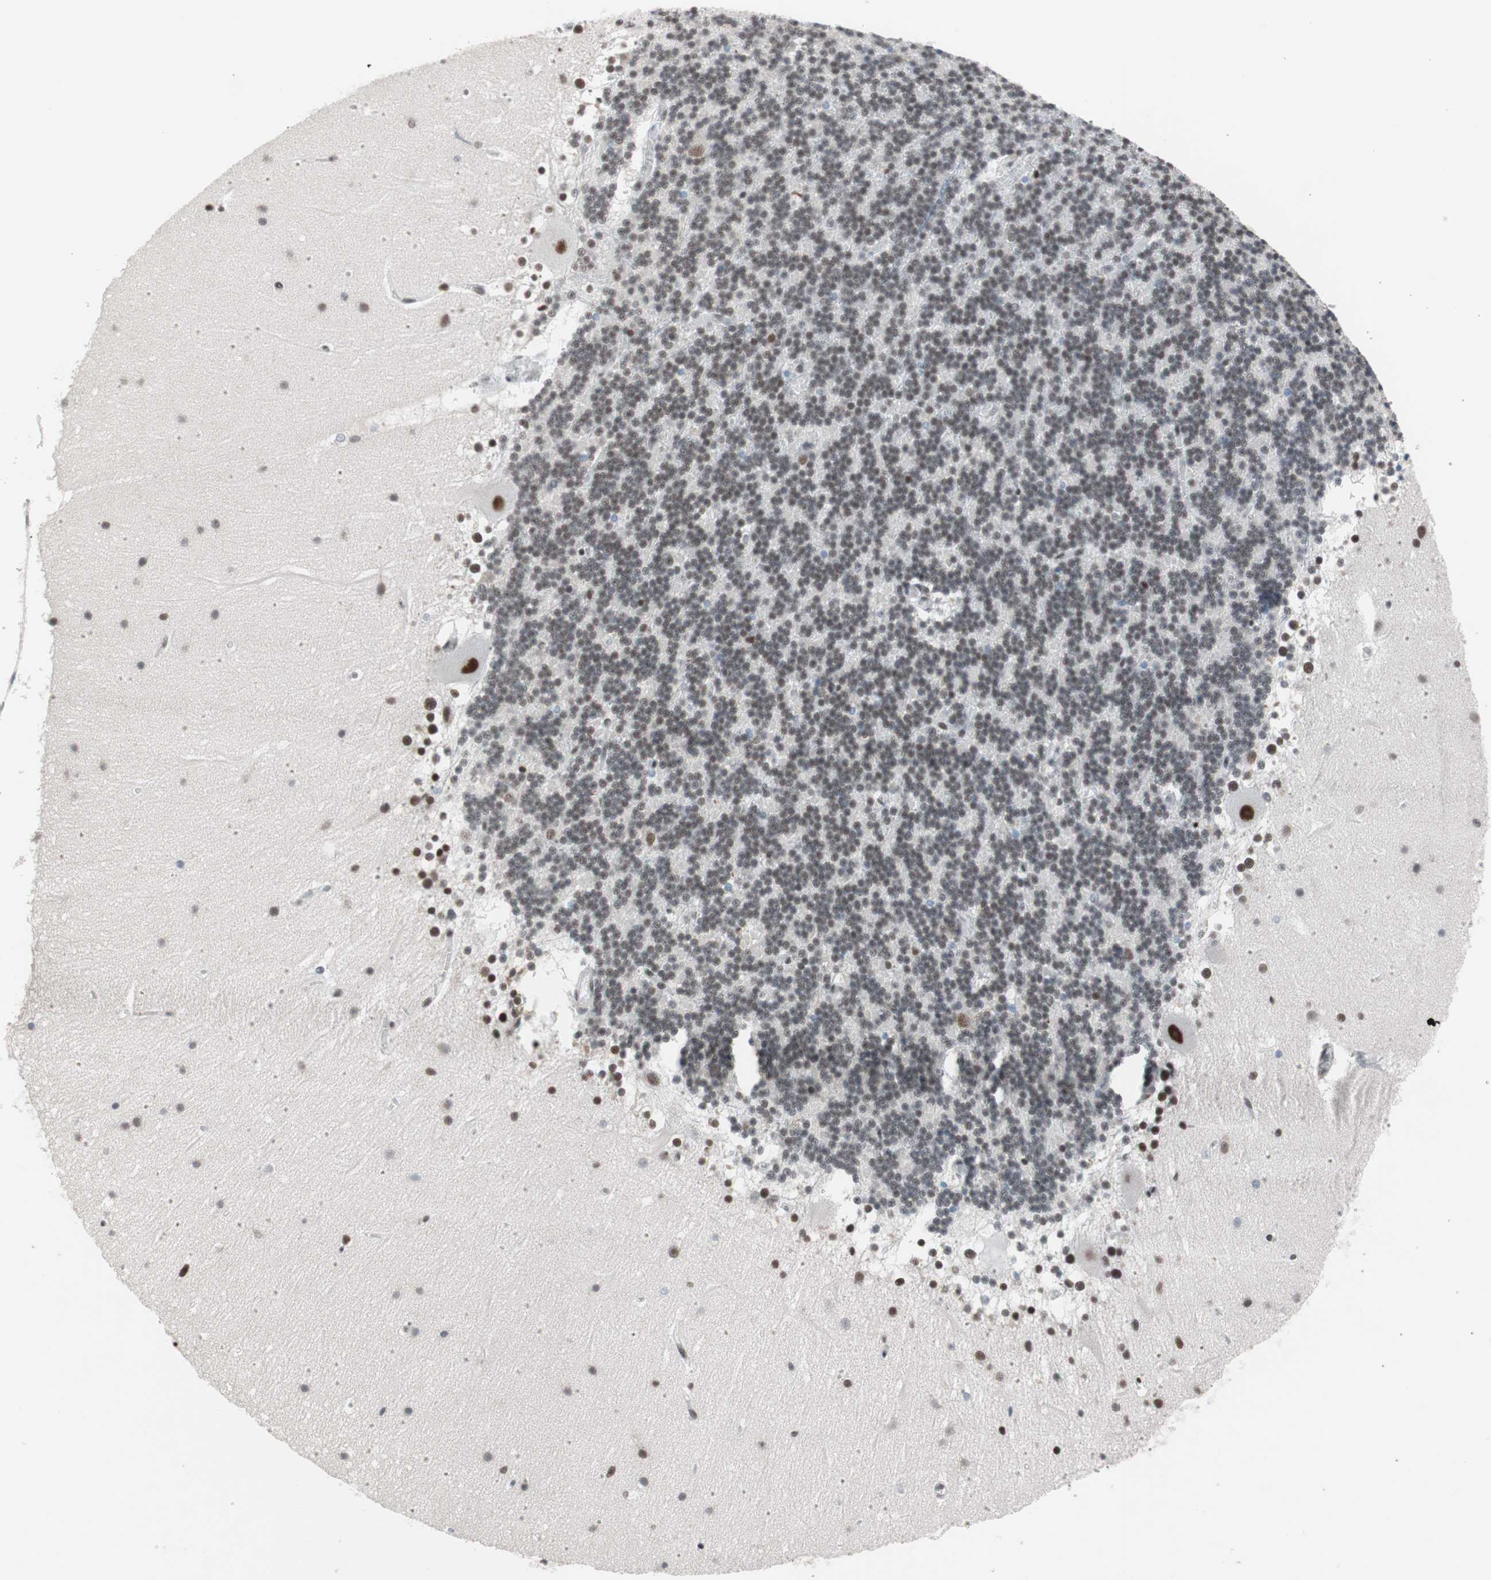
{"staining": {"intensity": "strong", "quantity": ">75%", "location": "nuclear"}, "tissue": "cerebellum", "cell_type": "Cells in granular layer", "image_type": "normal", "snomed": [{"axis": "morphology", "description": "Normal tissue, NOS"}, {"axis": "topography", "description": "Cerebellum"}], "caption": "Cerebellum stained with a brown dye demonstrates strong nuclear positive positivity in about >75% of cells in granular layer.", "gene": "ARID1A", "patient": {"sex": "female", "age": 19}}